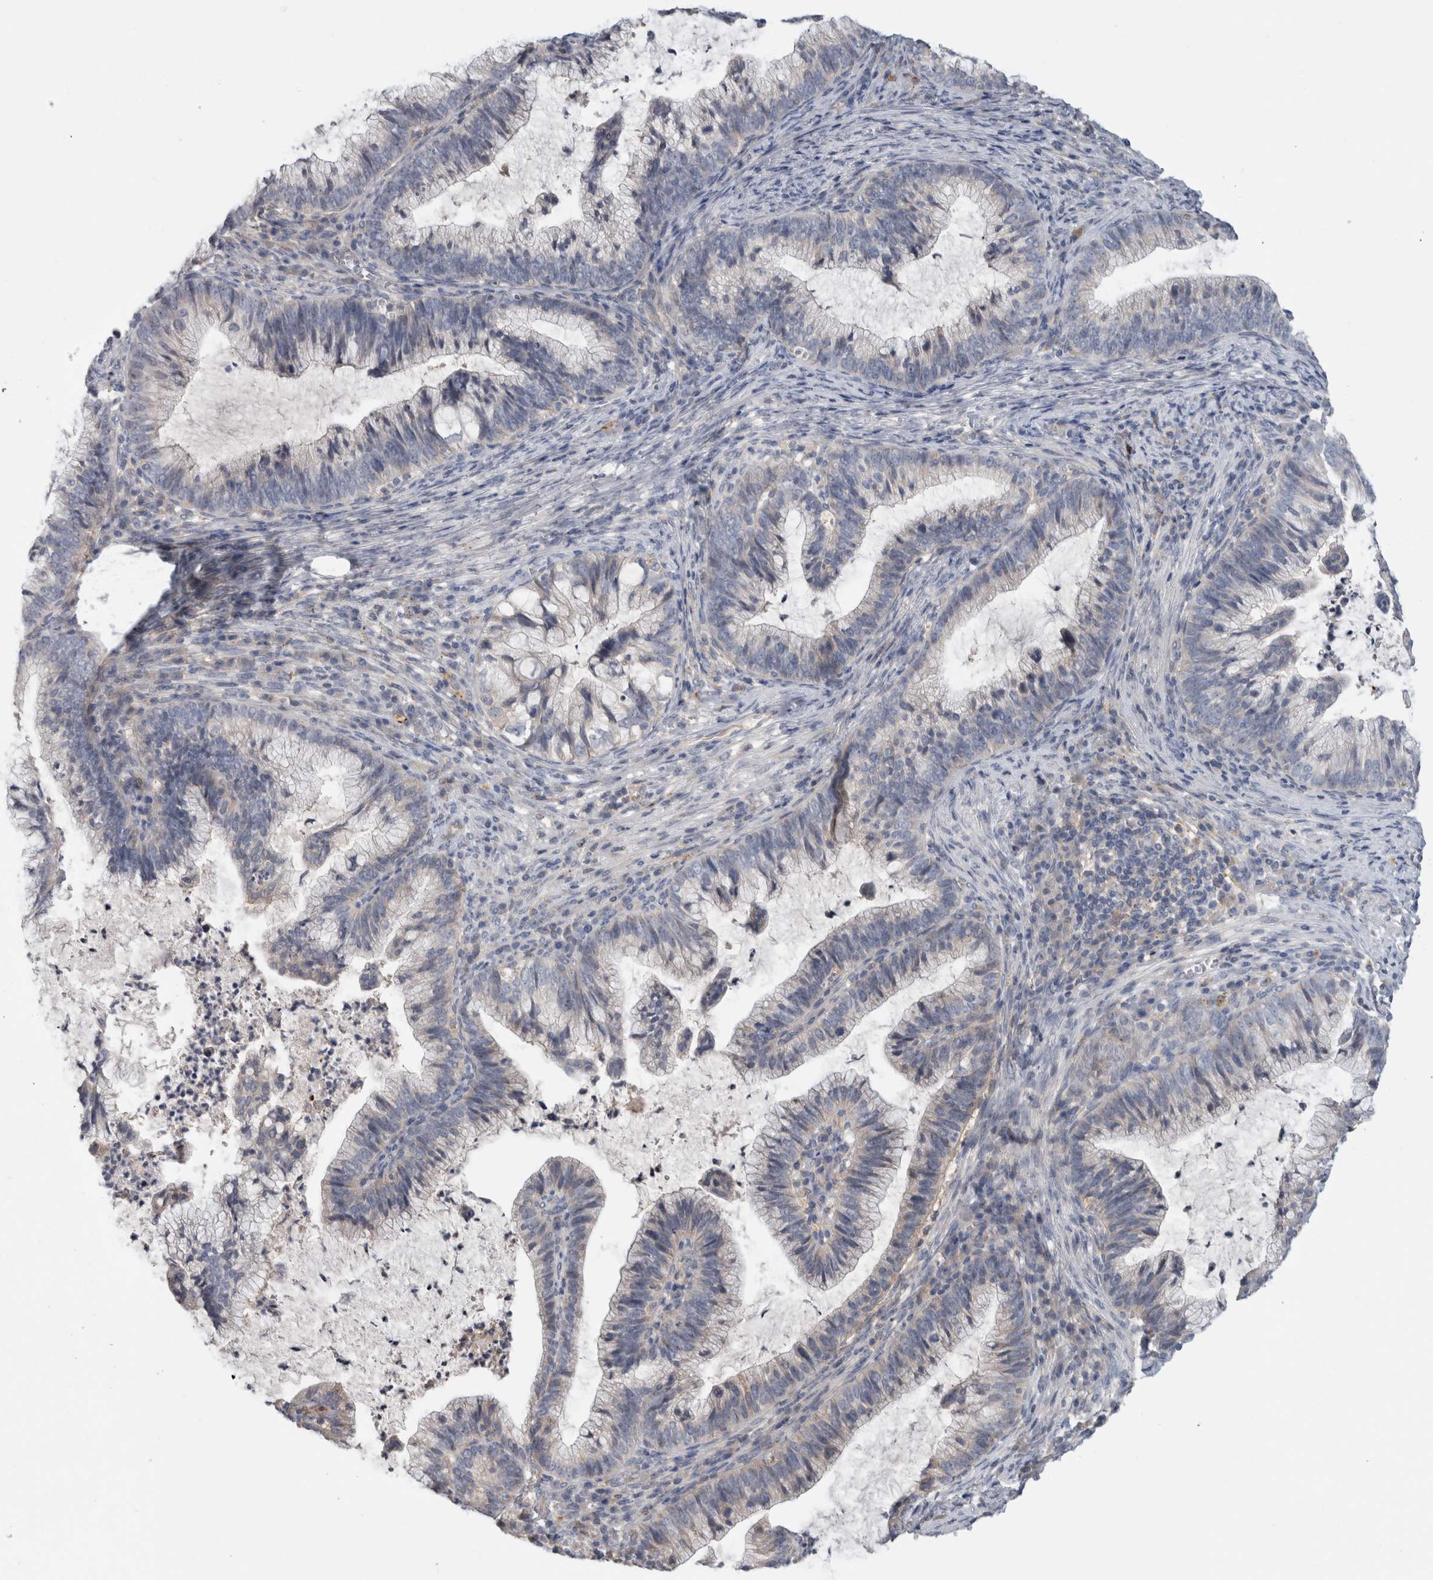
{"staining": {"intensity": "negative", "quantity": "none", "location": "none"}, "tissue": "cervical cancer", "cell_type": "Tumor cells", "image_type": "cancer", "snomed": [{"axis": "morphology", "description": "Adenocarcinoma, NOS"}, {"axis": "topography", "description": "Cervix"}], "caption": "This is an IHC histopathology image of adenocarcinoma (cervical). There is no positivity in tumor cells.", "gene": "TARBP1", "patient": {"sex": "female", "age": 36}}